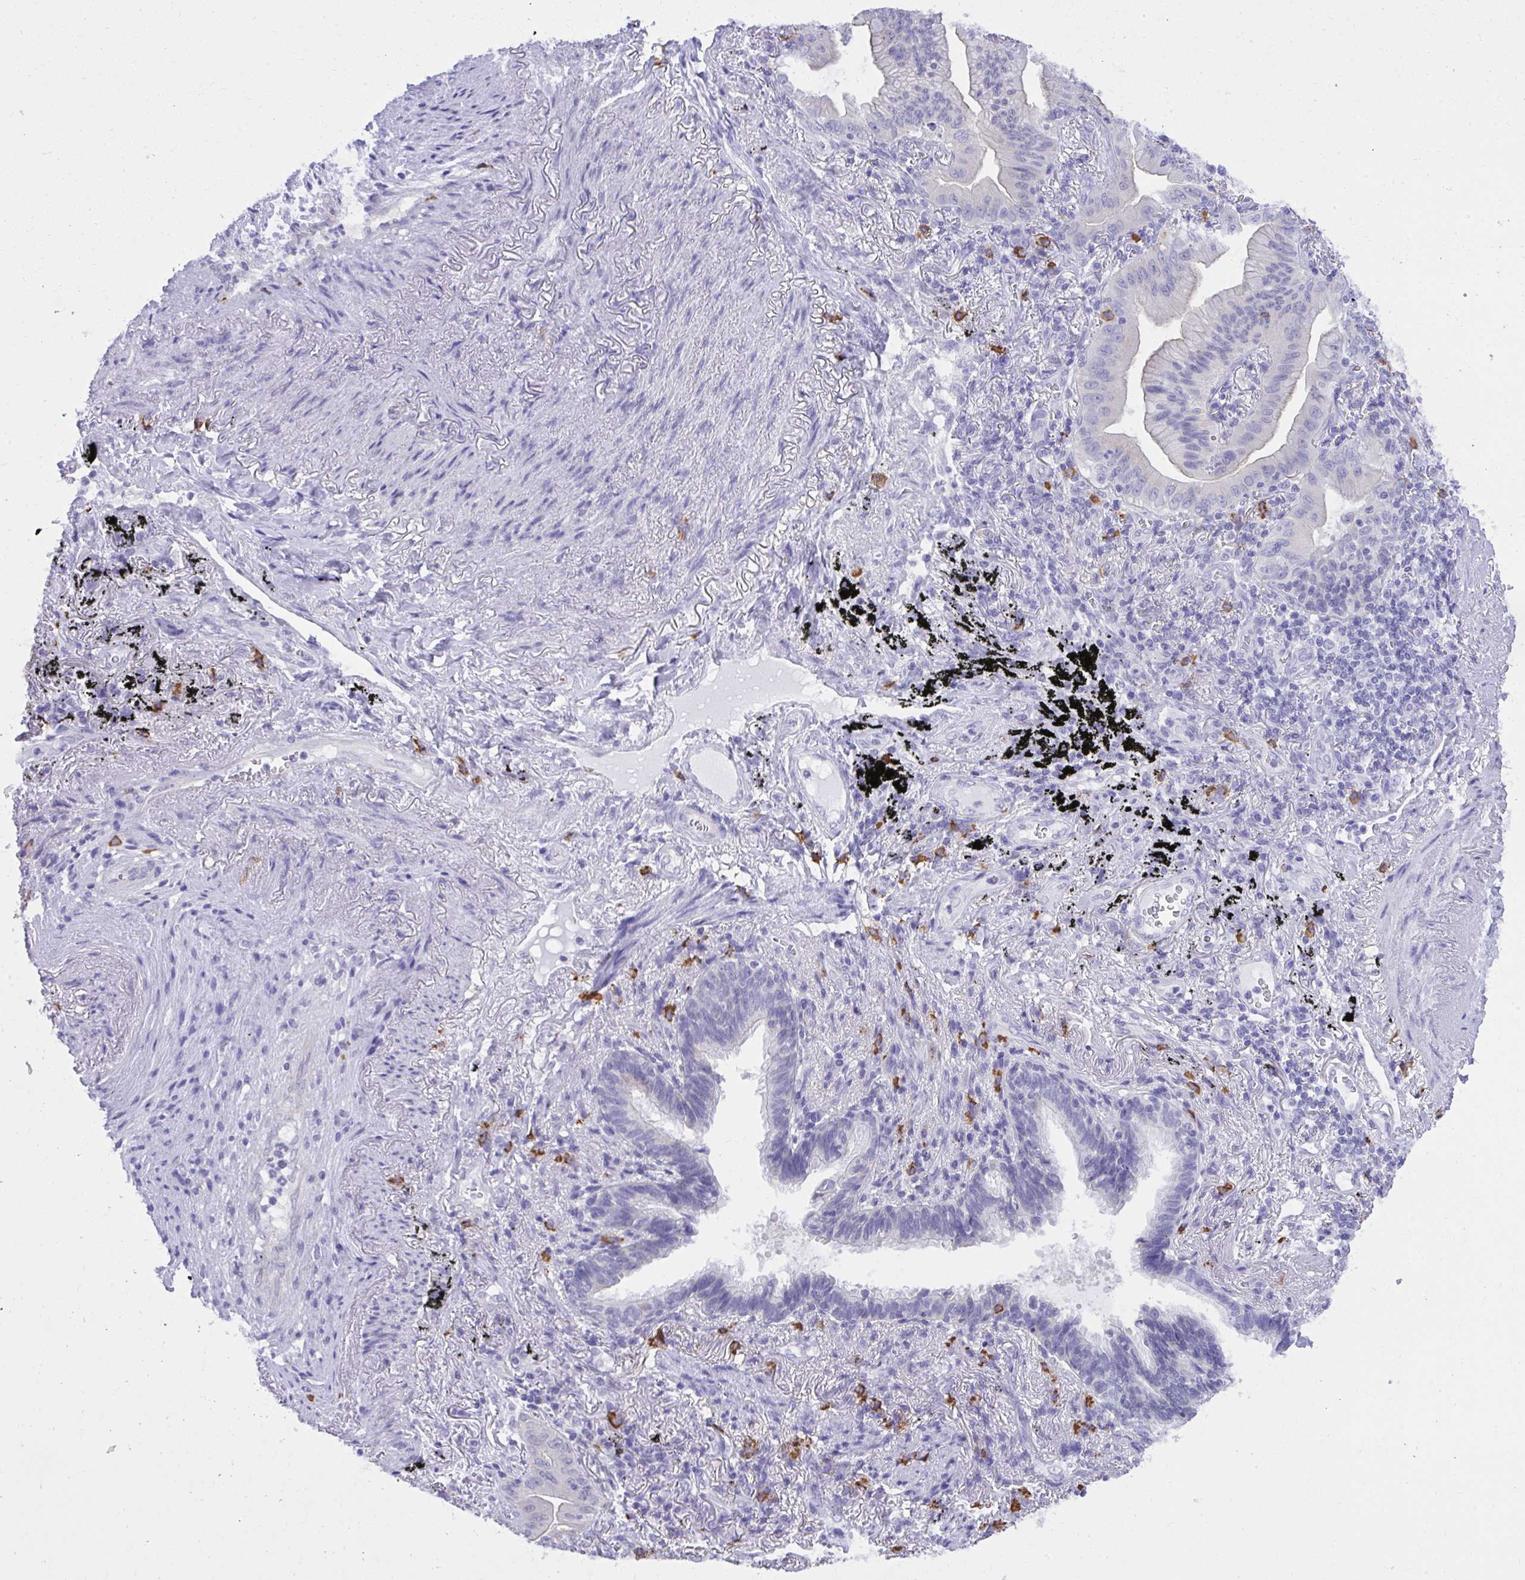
{"staining": {"intensity": "negative", "quantity": "none", "location": "none"}, "tissue": "lung cancer", "cell_type": "Tumor cells", "image_type": "cancer", "snomed": [{"axis": "morphology", "description": "Adenocarcinoma, NOS"}, {"axis": "topography", "description": "Lung"}], "caption": "Protein analysis of adenocarcinoma (lung) exhibits no significant expression in tumor cells.", "gene": "PSD", "patient": {"sex": "male", "age": 77}}